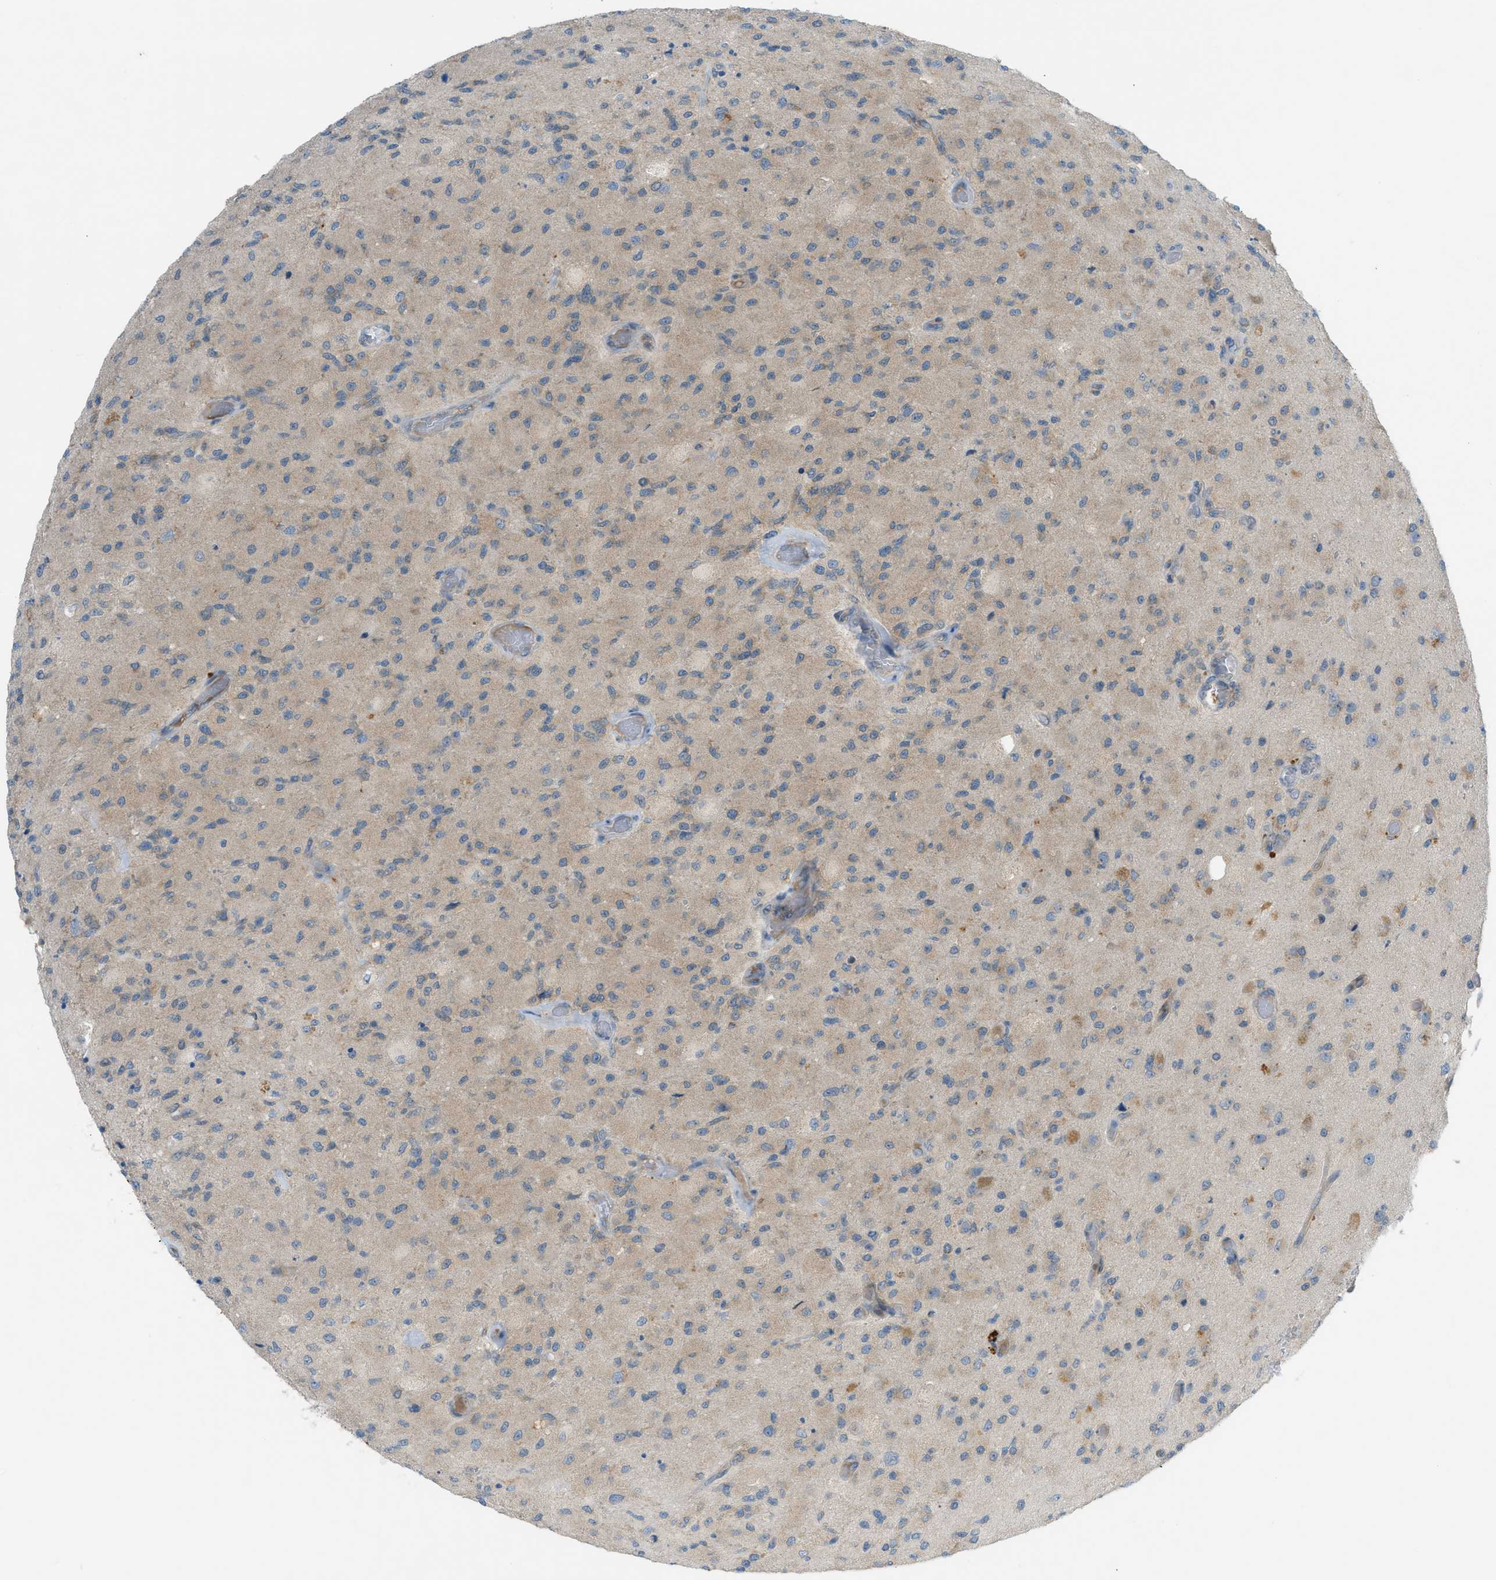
{"staining": {"intensity": "weak", "quantity": "<25%", "location": "cytoplasmic/membranous"}, "tissue": "glioma", "cell_type": "Tumor cells", "image_type": "cancer", "snomed": [{"axis": "morphology", "description": "Normal tissue, NOS"}, {"axis": "morphology", "description": "Glioma, malignant, High grade"}, {"axis": "topography", "description": "Cerebral cortex"}], "caption": "Photomicrograph shows no protein positivity in tumor cells of malignant high-grade glioma tissue.", "gene": "DYRK1A", "patient": {"sex": "male", "age": 77}}